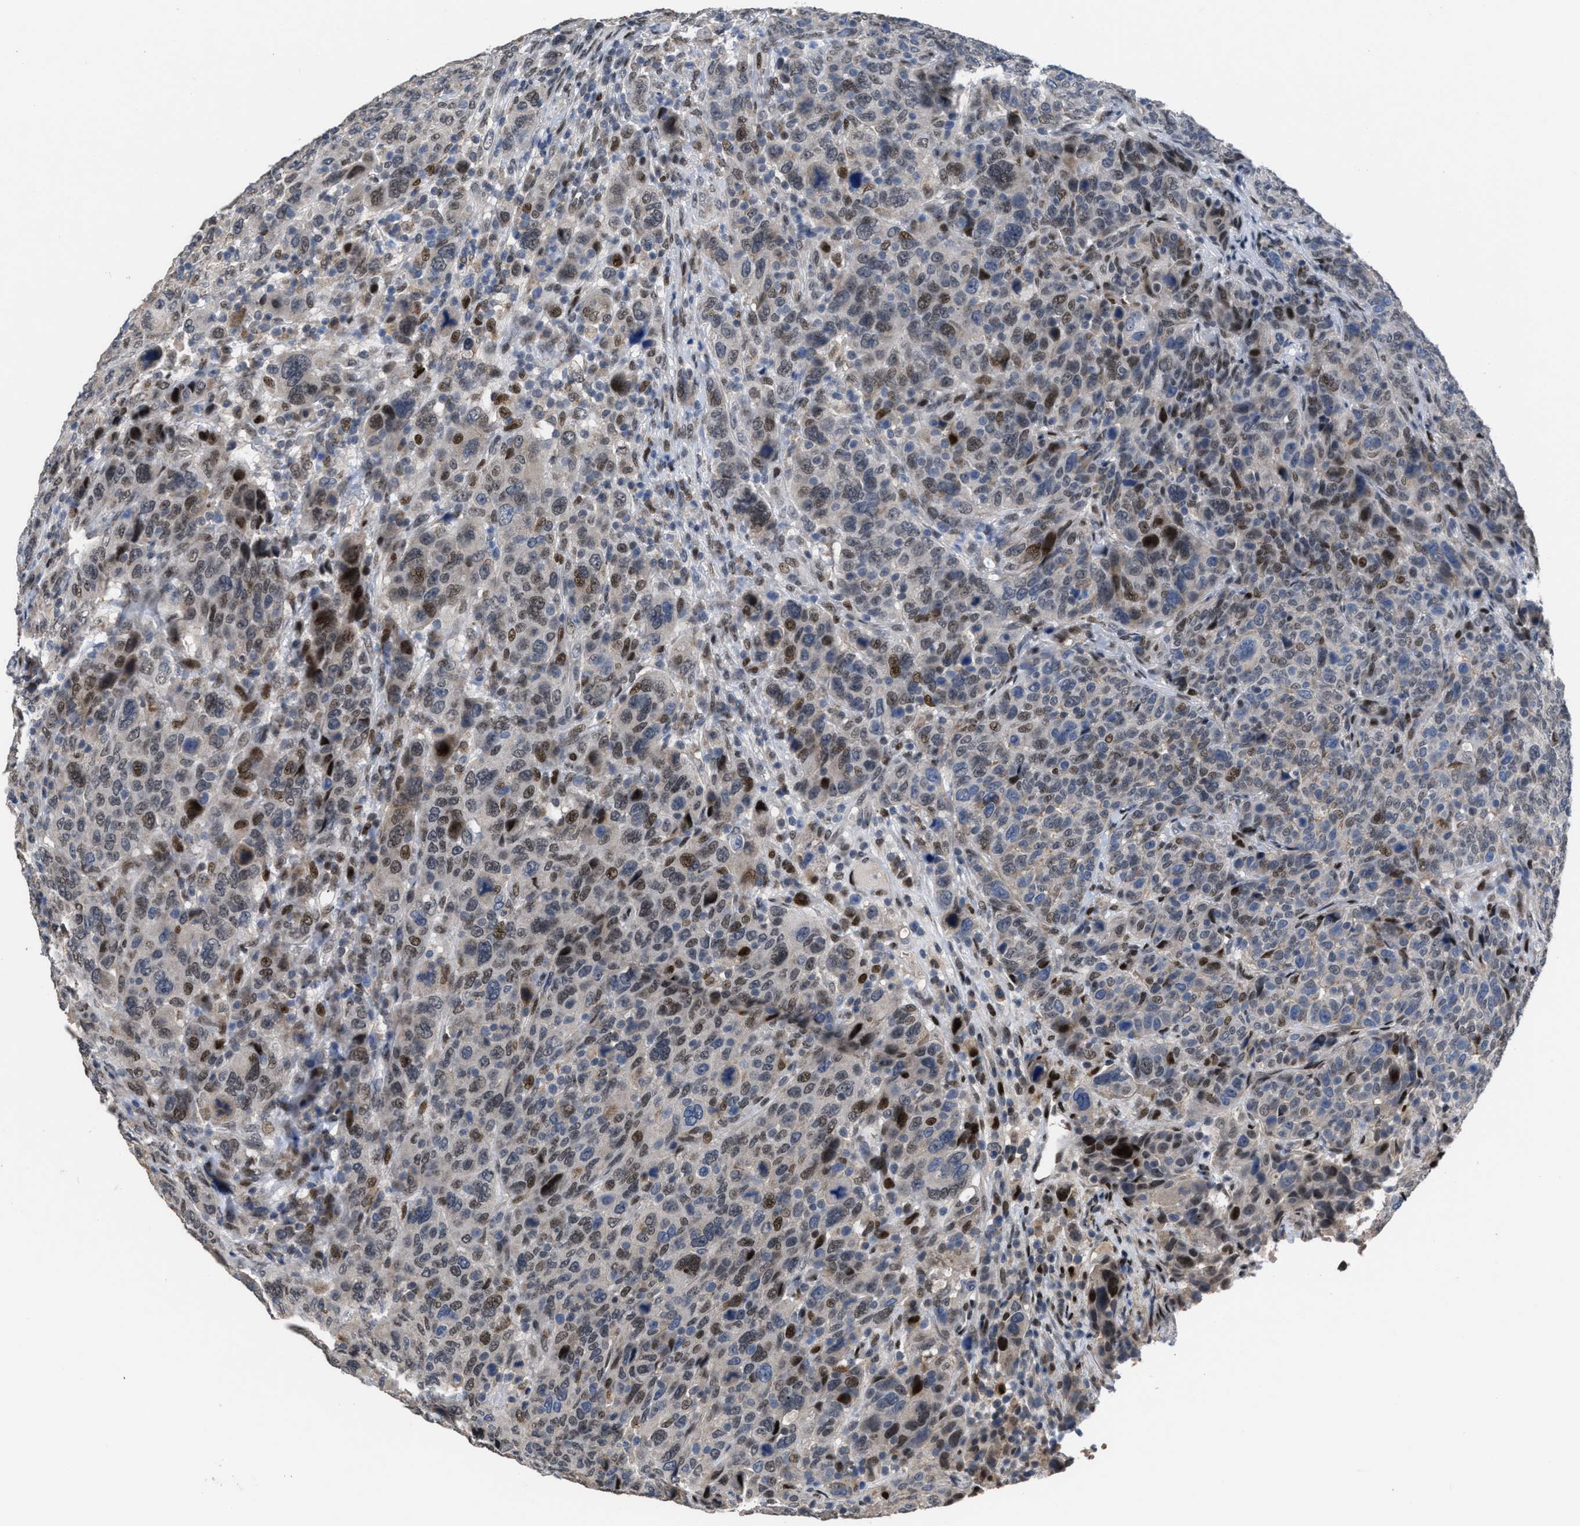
{"staining": {"intensity": "moderate", "quantity": "25%-75%", "location": "nuclear"}, "tissue": "breast cancer", "cell_type": "Tumor cells", "image_type": "cancer", "snomed": [{"axis": "morphology", "description": "Duct carcinoma"}, {"axis": "topography", "description": "Breast"}], "caption": "Immunohistochemical staining of human breast invasive ductal carcinoma exhibits moderate nuclear protein positivity in about 25%-75% of tumor cells.", "gene": "SETDB1", "patient": {"sex": "female", "age": 37}}